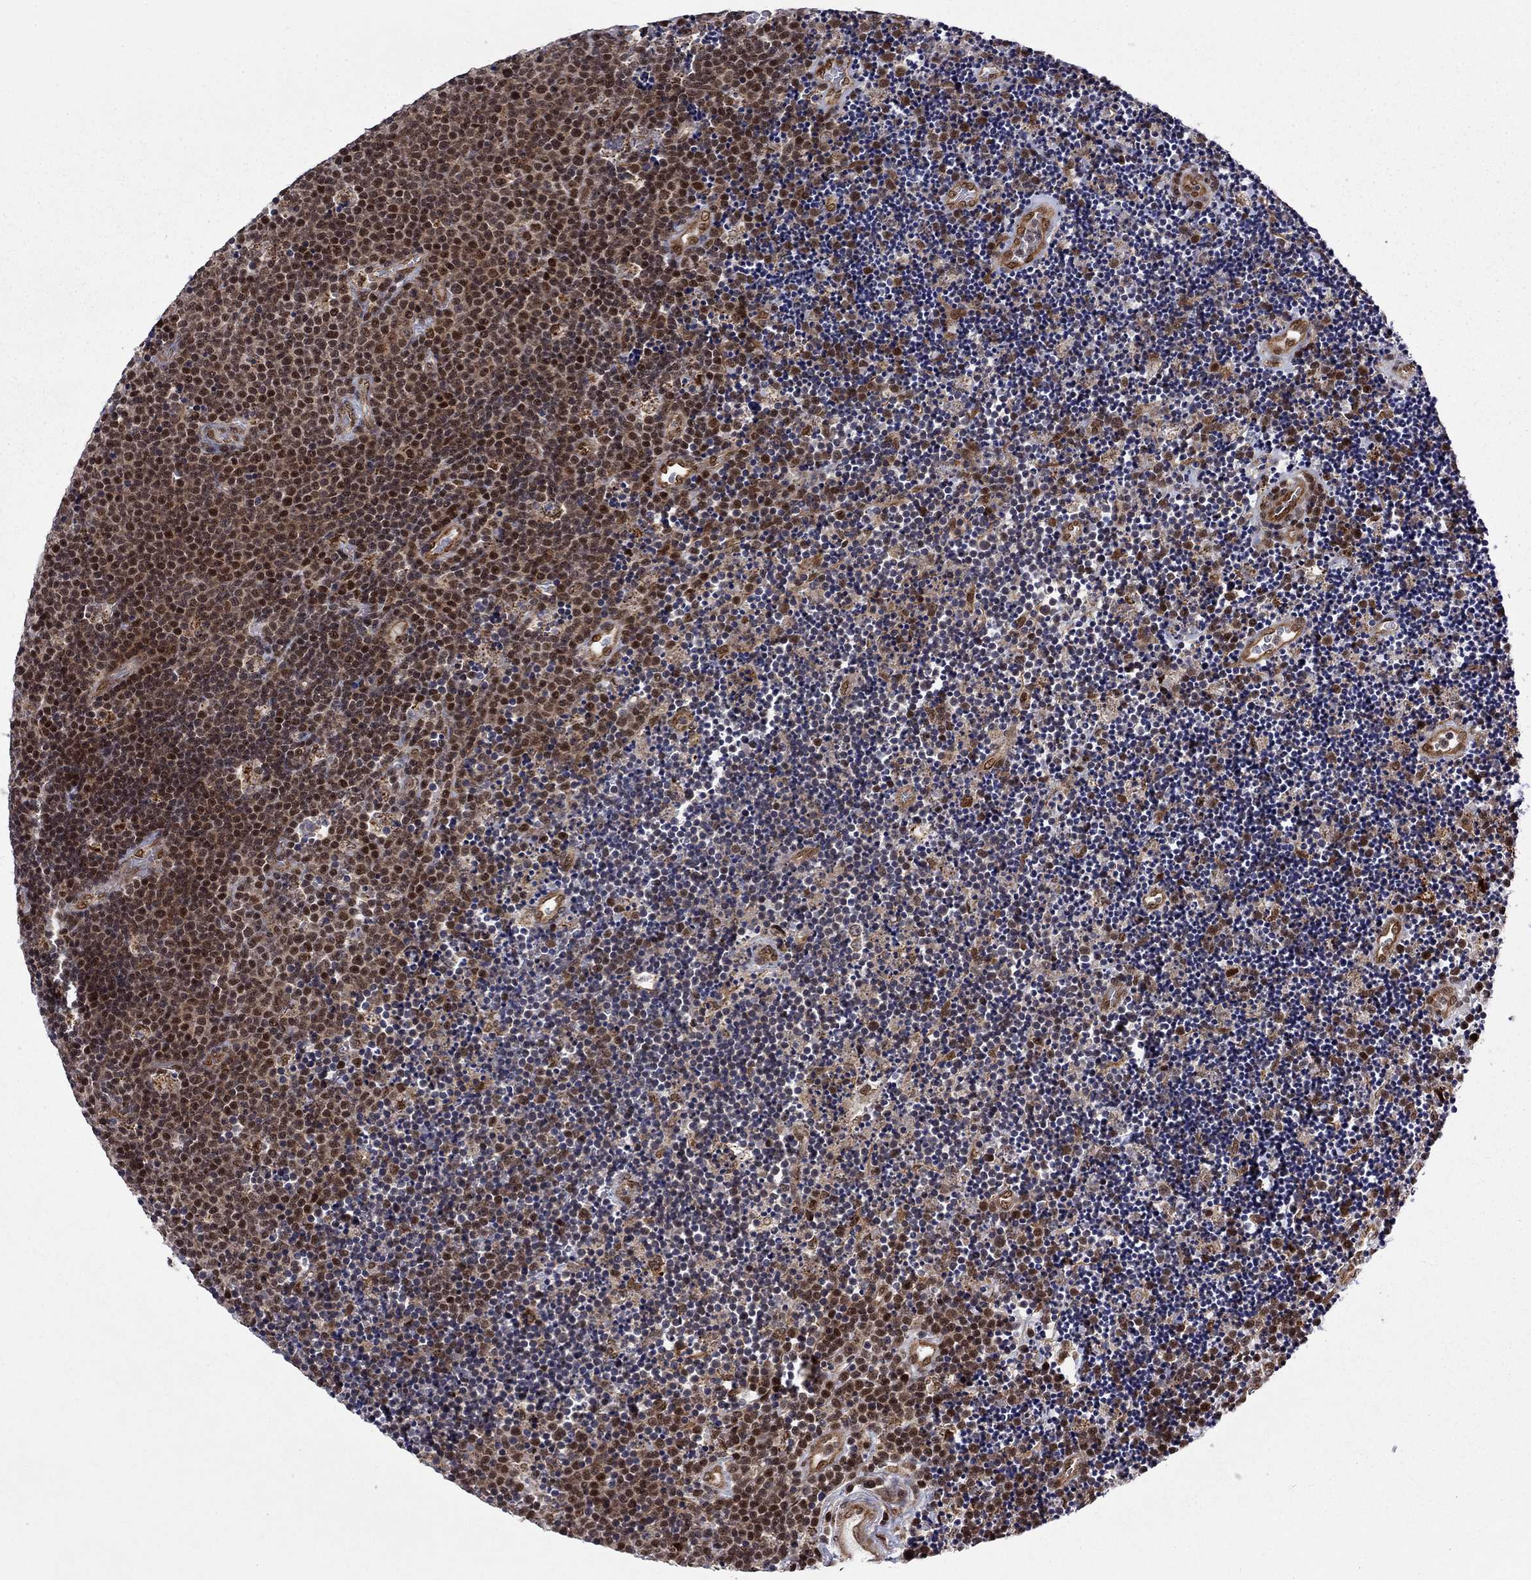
{"staining": {"intensity": "moderate", "quantity": "25%-75%", "location": "nuclear"}, "tissue": "lymphoma", "cell_type": "Tumor cells", "image_type": "cancer", "snomed": [{"axis": "morphology", "description": "Malignant lymphoma, non-Hodgkin's type, Low grade"}, {"axis": "topography", "description": "Brain"}], "caption": "The image displays immunohistochemical staining of lymphoma. There is moderate nuclear expression is seen in approximately 25%-75% of tumor cells. The staining is performed using DAB brown chromogen to label protein expression. The nuclei are counter-stained blue using hematoxylin.", "gene": "KPNA3", "patient": {"sex": "female", "age": 66}}